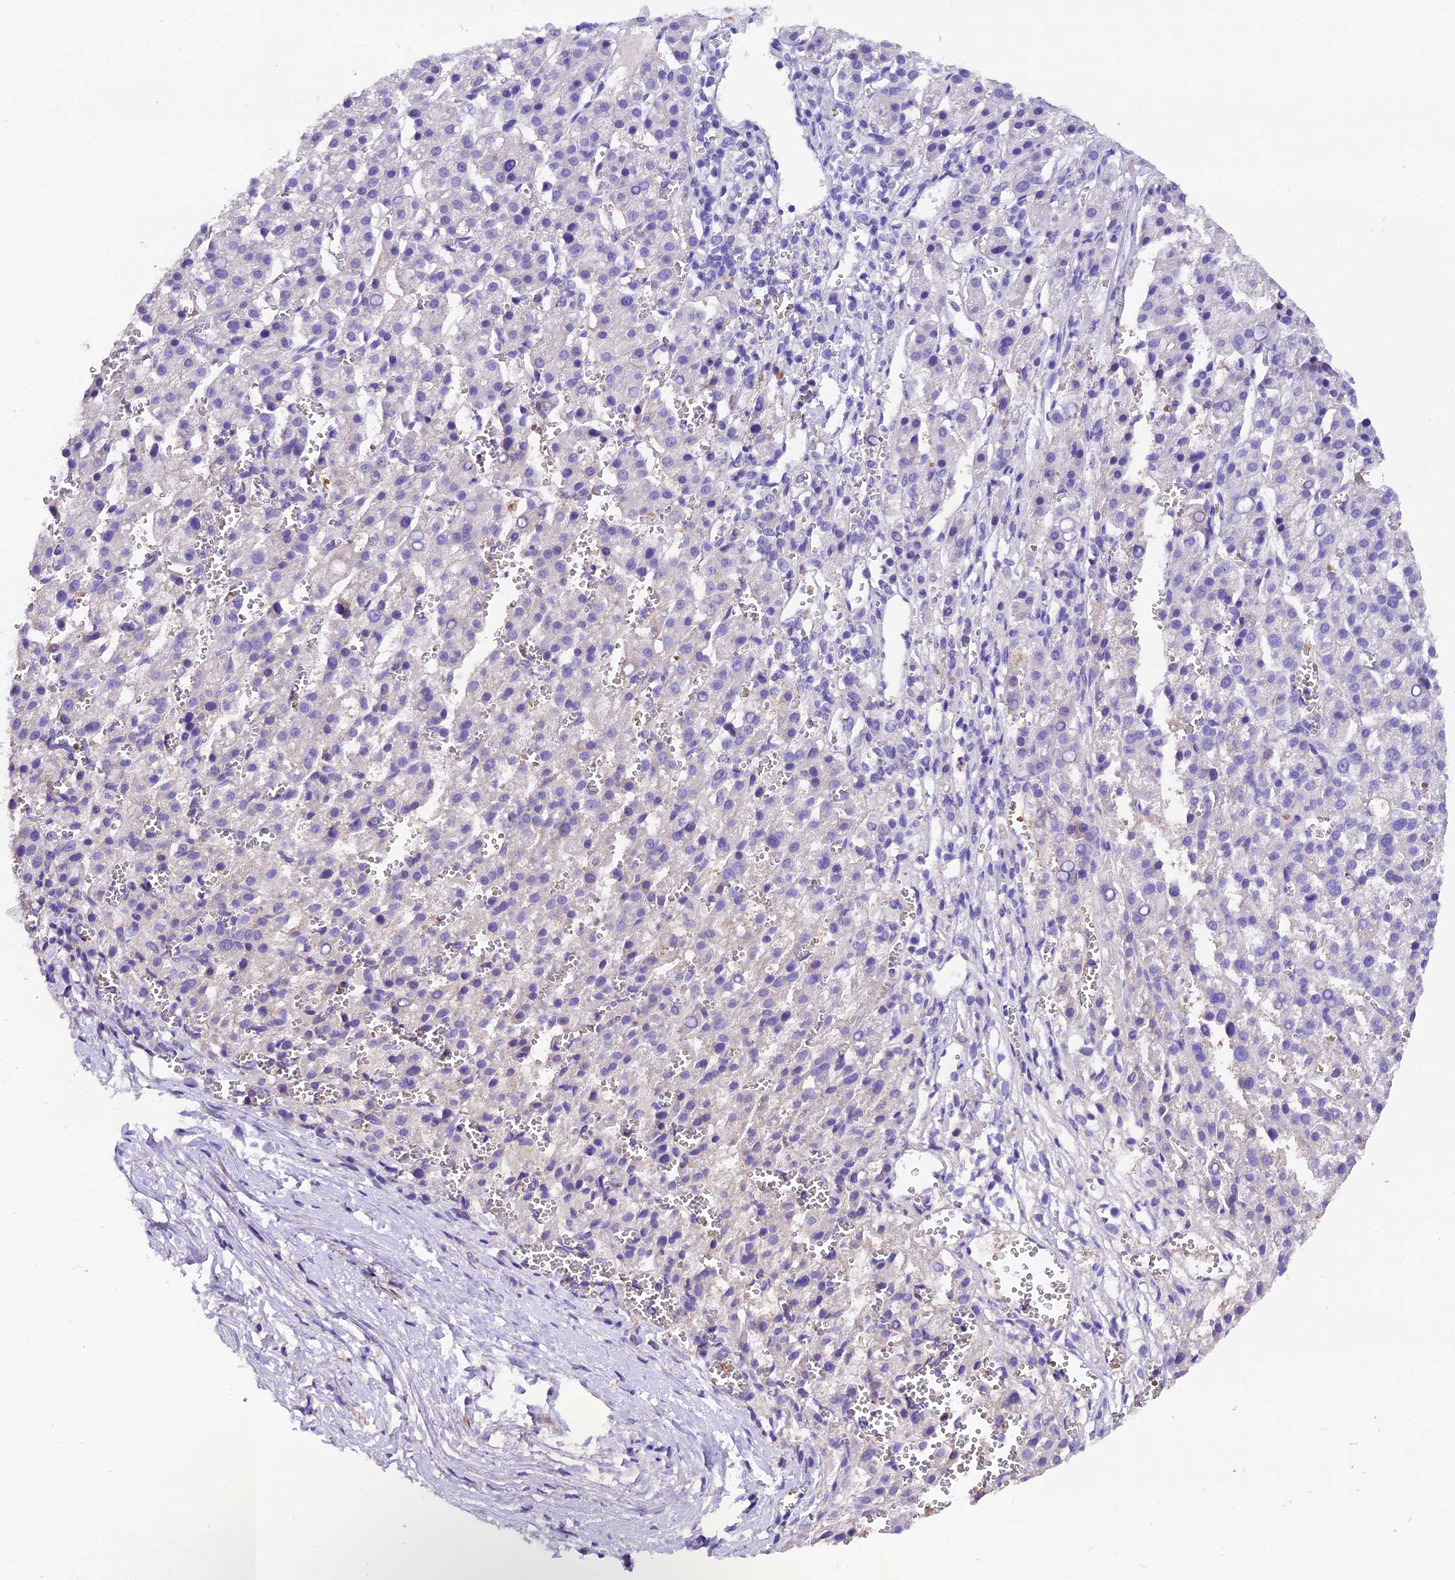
{"staining": {"intensity": "negative", "quantity": "none", "location": "none"}, "tissue": "liver cancer", "cell_type": "Tumor cells", "image_type": "cancer", "snomed": [{"axis": "morphology", "description": "Carcinoma, Hepatocellular, NOS"}, {"axis": "topography", "description": "Liver"}], "caption": "High magnification brightfield microscopy of liver cancer stained with DAB (3,3'-diaminobenzidine) (brown) and counterstained with hematoxylin (blue): tumor cells show no significant positivity.", "gene": "MEX3B", "patient": {"sex": "female", "age": 58}}